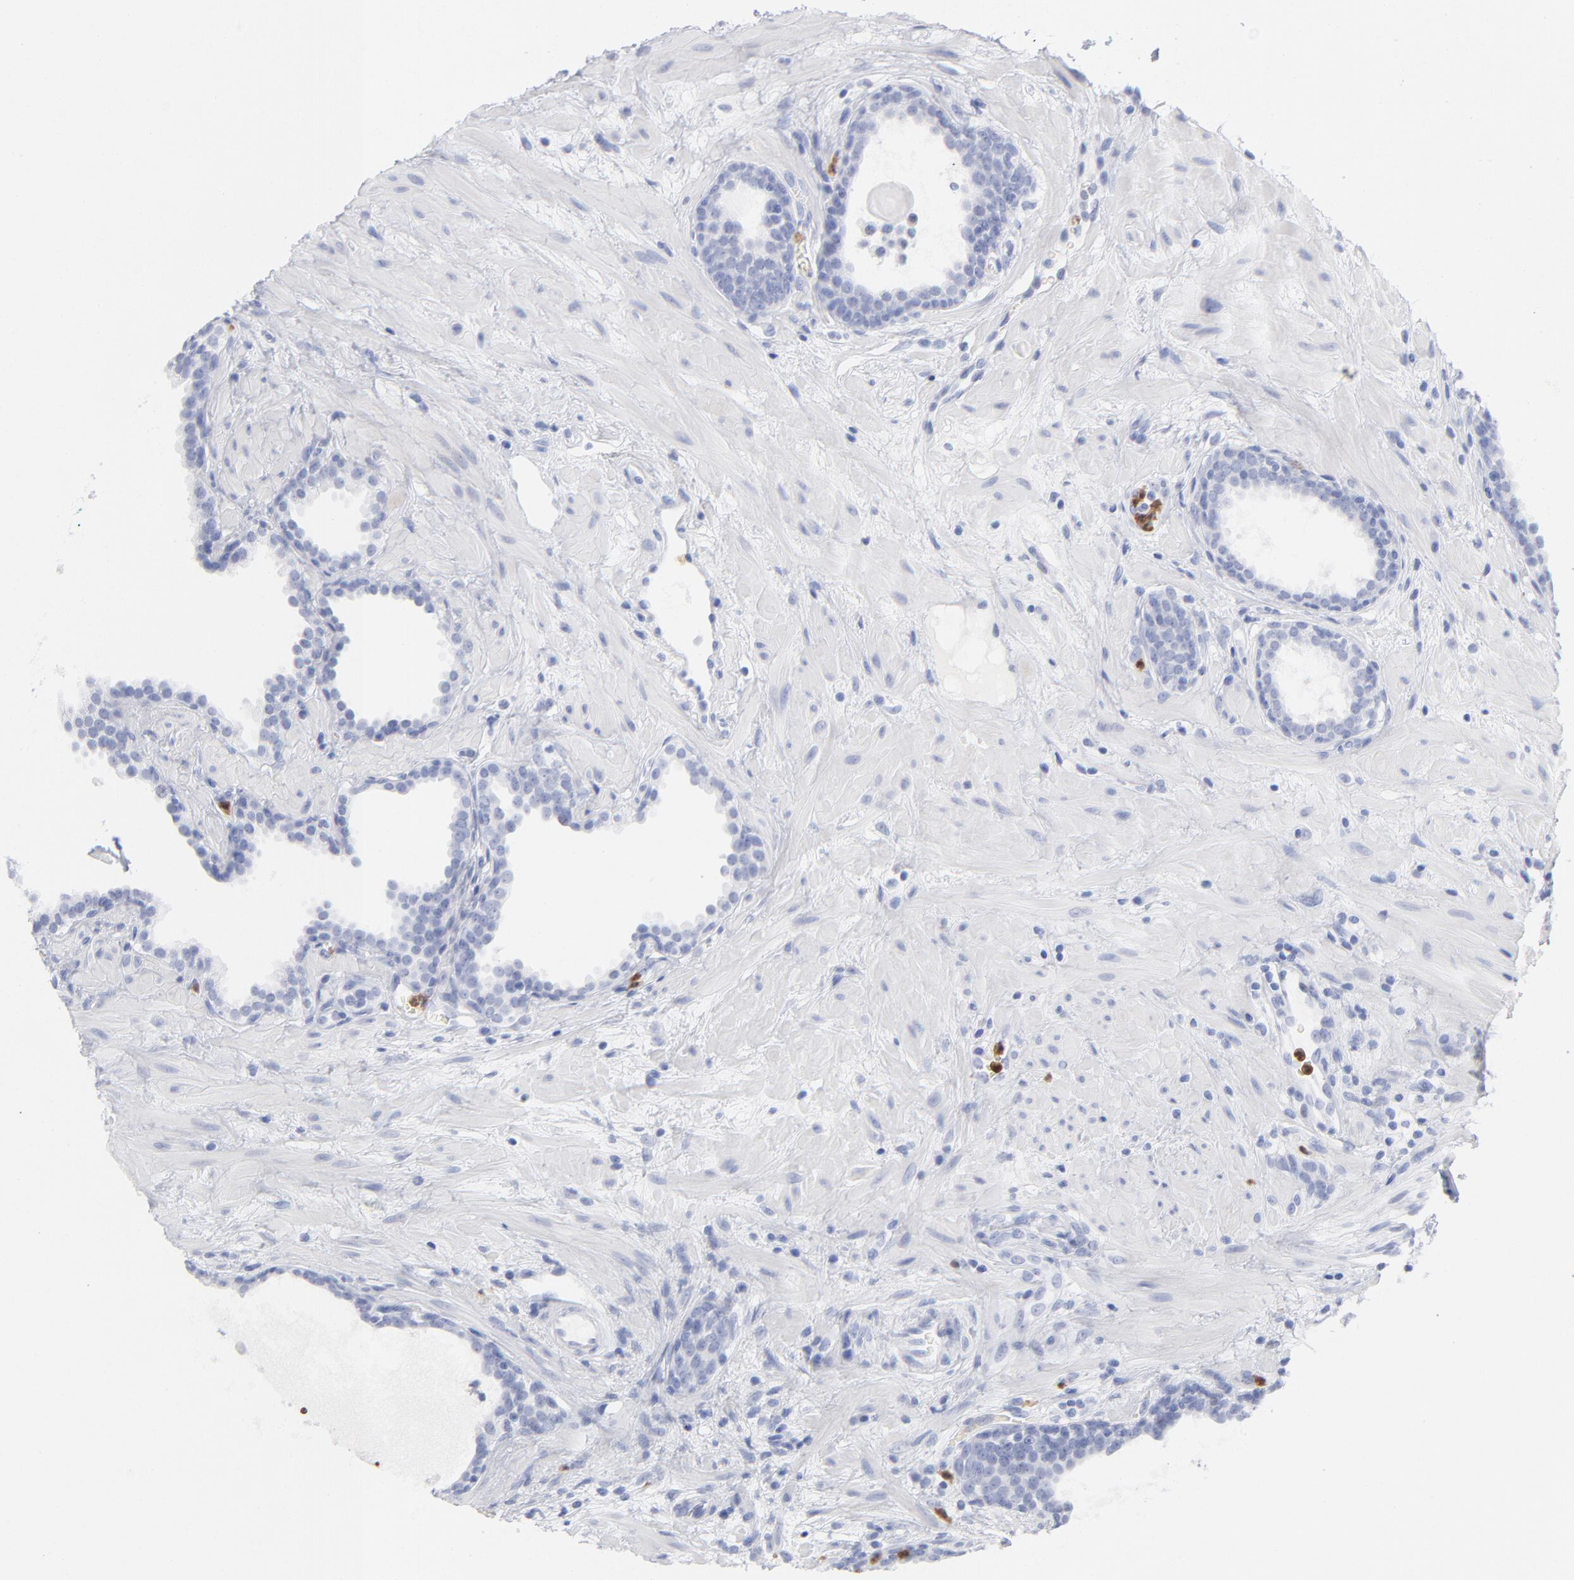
{"staining": {"intensity": "negative", "quantity": "none", "location": "none"}, "tissue": "prostate cancer", "cell_type": "Tumor cells", "image_type": "cancer", "snomed": [{"axis": "morphology", "description": "Adenocarcinoma, Low grade"}, {"axis": "topography", "description": "Prostate"}], "caption": "There is no significant staining in tumor cells of prostate cancer (low-grade adenocarcinoma).", "gene": "ARG1", "patient": {"sex": "male", "age": 57}}